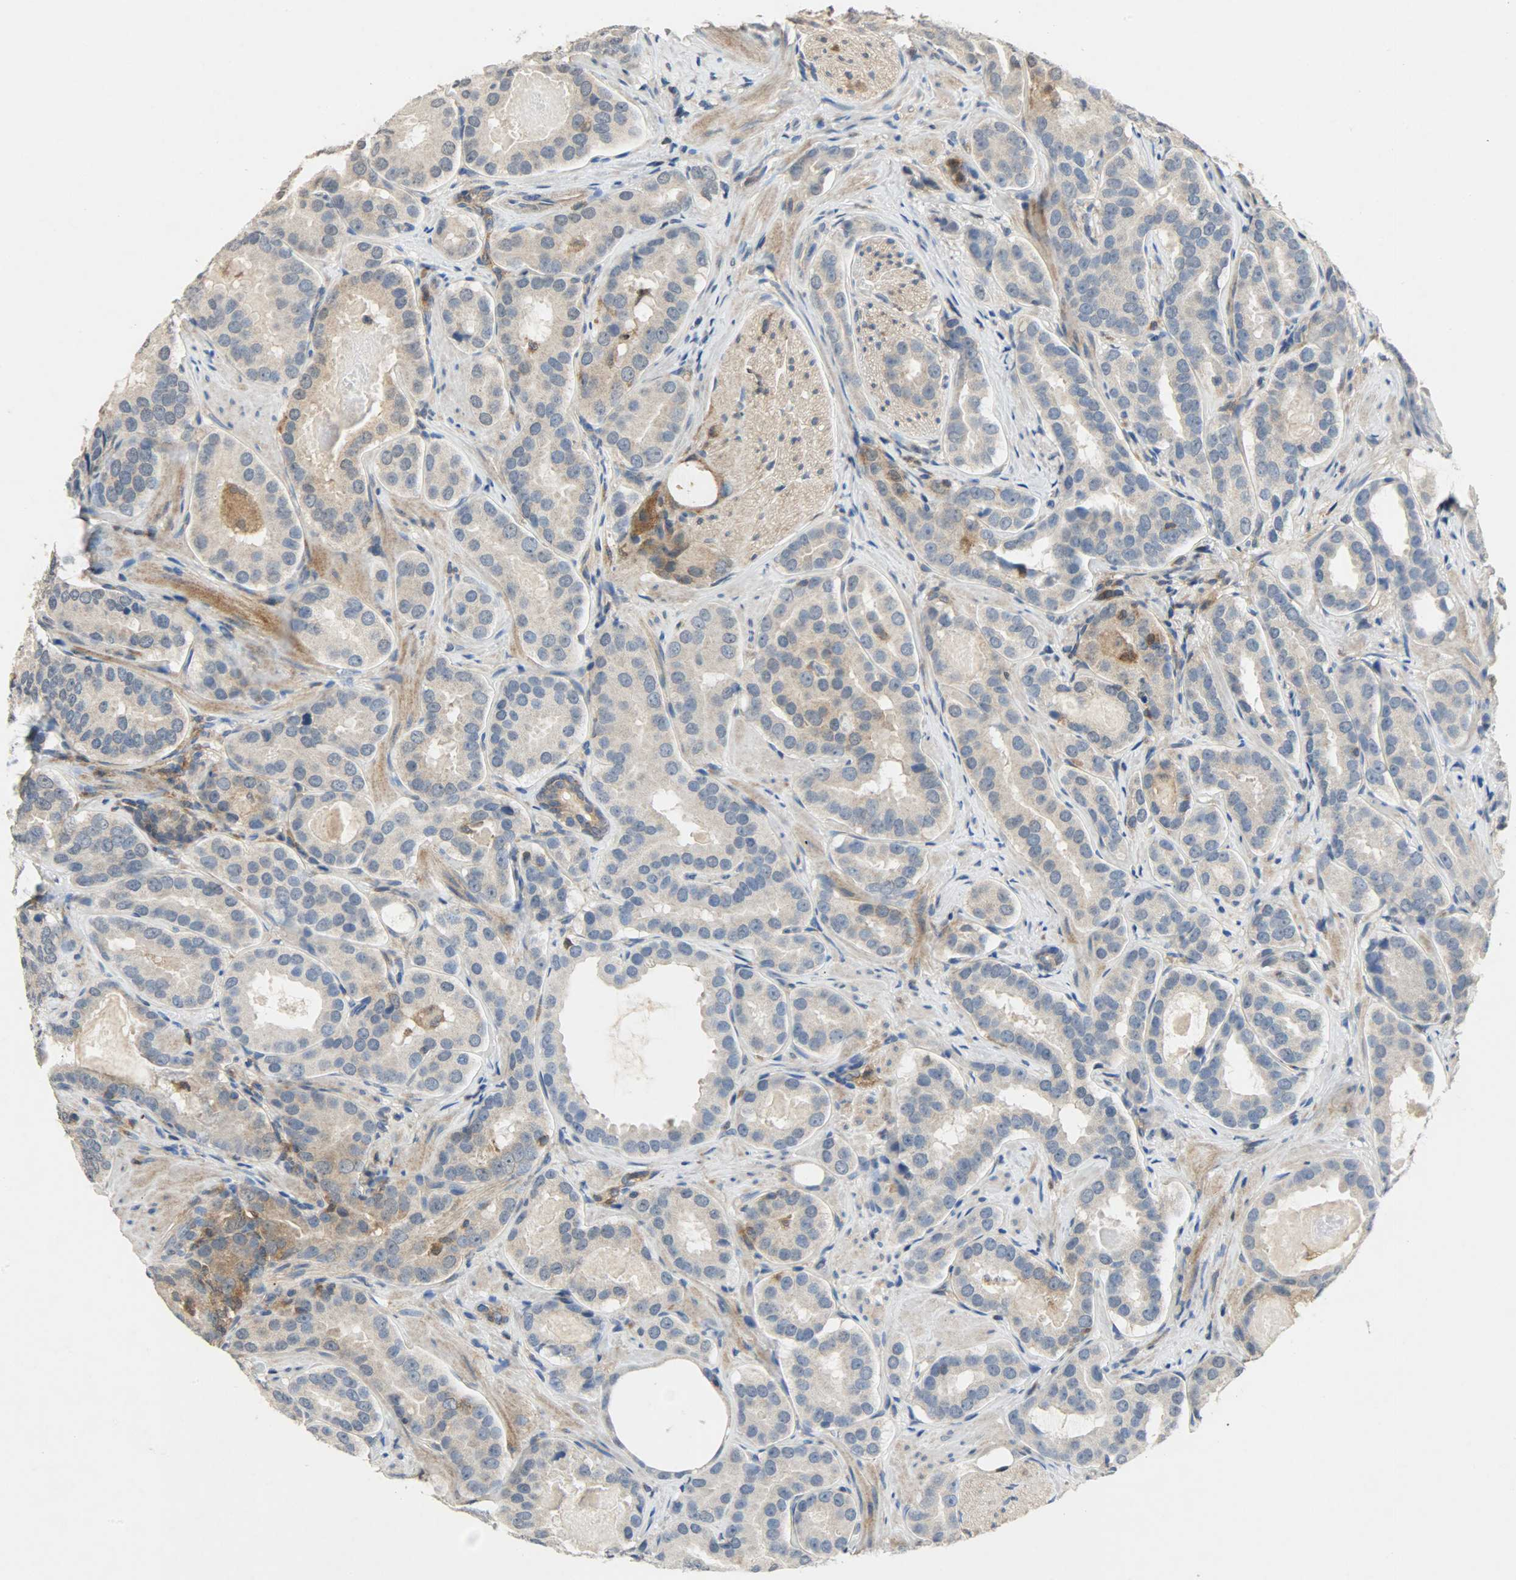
{"staining": {"intensity": "moderate", "quantity": ">75%", "location": "cytoplasmic/membranous"}, "tissue": "prostate cancer", "cell_type": "Tumor cells", "image_type": "cancer", "snomed": [{"axis": "morphology", "description": "Adenocarcinoma, Low grade"}, {"axis": "topography", "description": "Prostate"}], "caption": "DAB immunohistochemical staining of prostate cancer reveals moderate cytoplasmic/membranous protein positivity in about >75% of tumor cells.", "gene": "TRIM21", "patient": {"sex": "male", "age": 59}}